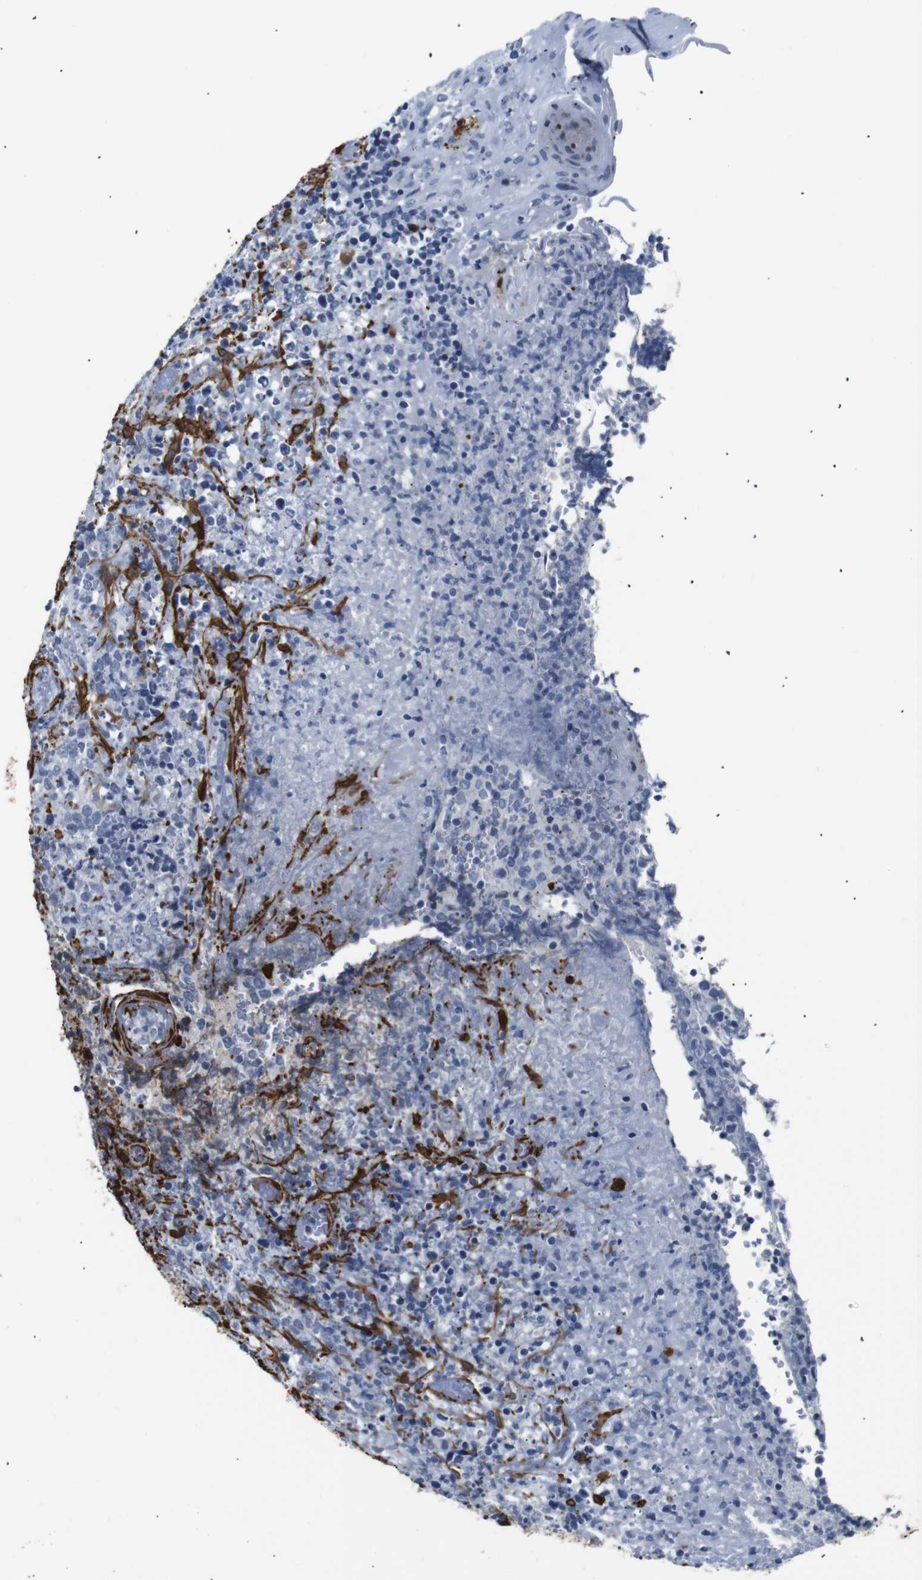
{"staining": {"intensity": "negative", "quantity": "none", "location": "none"}, "tissue": "lymphoma", "cell_type": "Tumor cells", "image_type": "cancer", "snomed": [{"axis": "morphology", "description": "Malignant lymphoma, non-Hodgkin's type, High grade"}, {"axis": "topography", "description": "Tonsil"}], "caption": "The micrograph demonstrates no staining of tumor cells in high-grade malignant lymphoma, non-Hodgkin's type.", "gene": "ACTA2", "patient": {"sex": "female", "age": 36}}